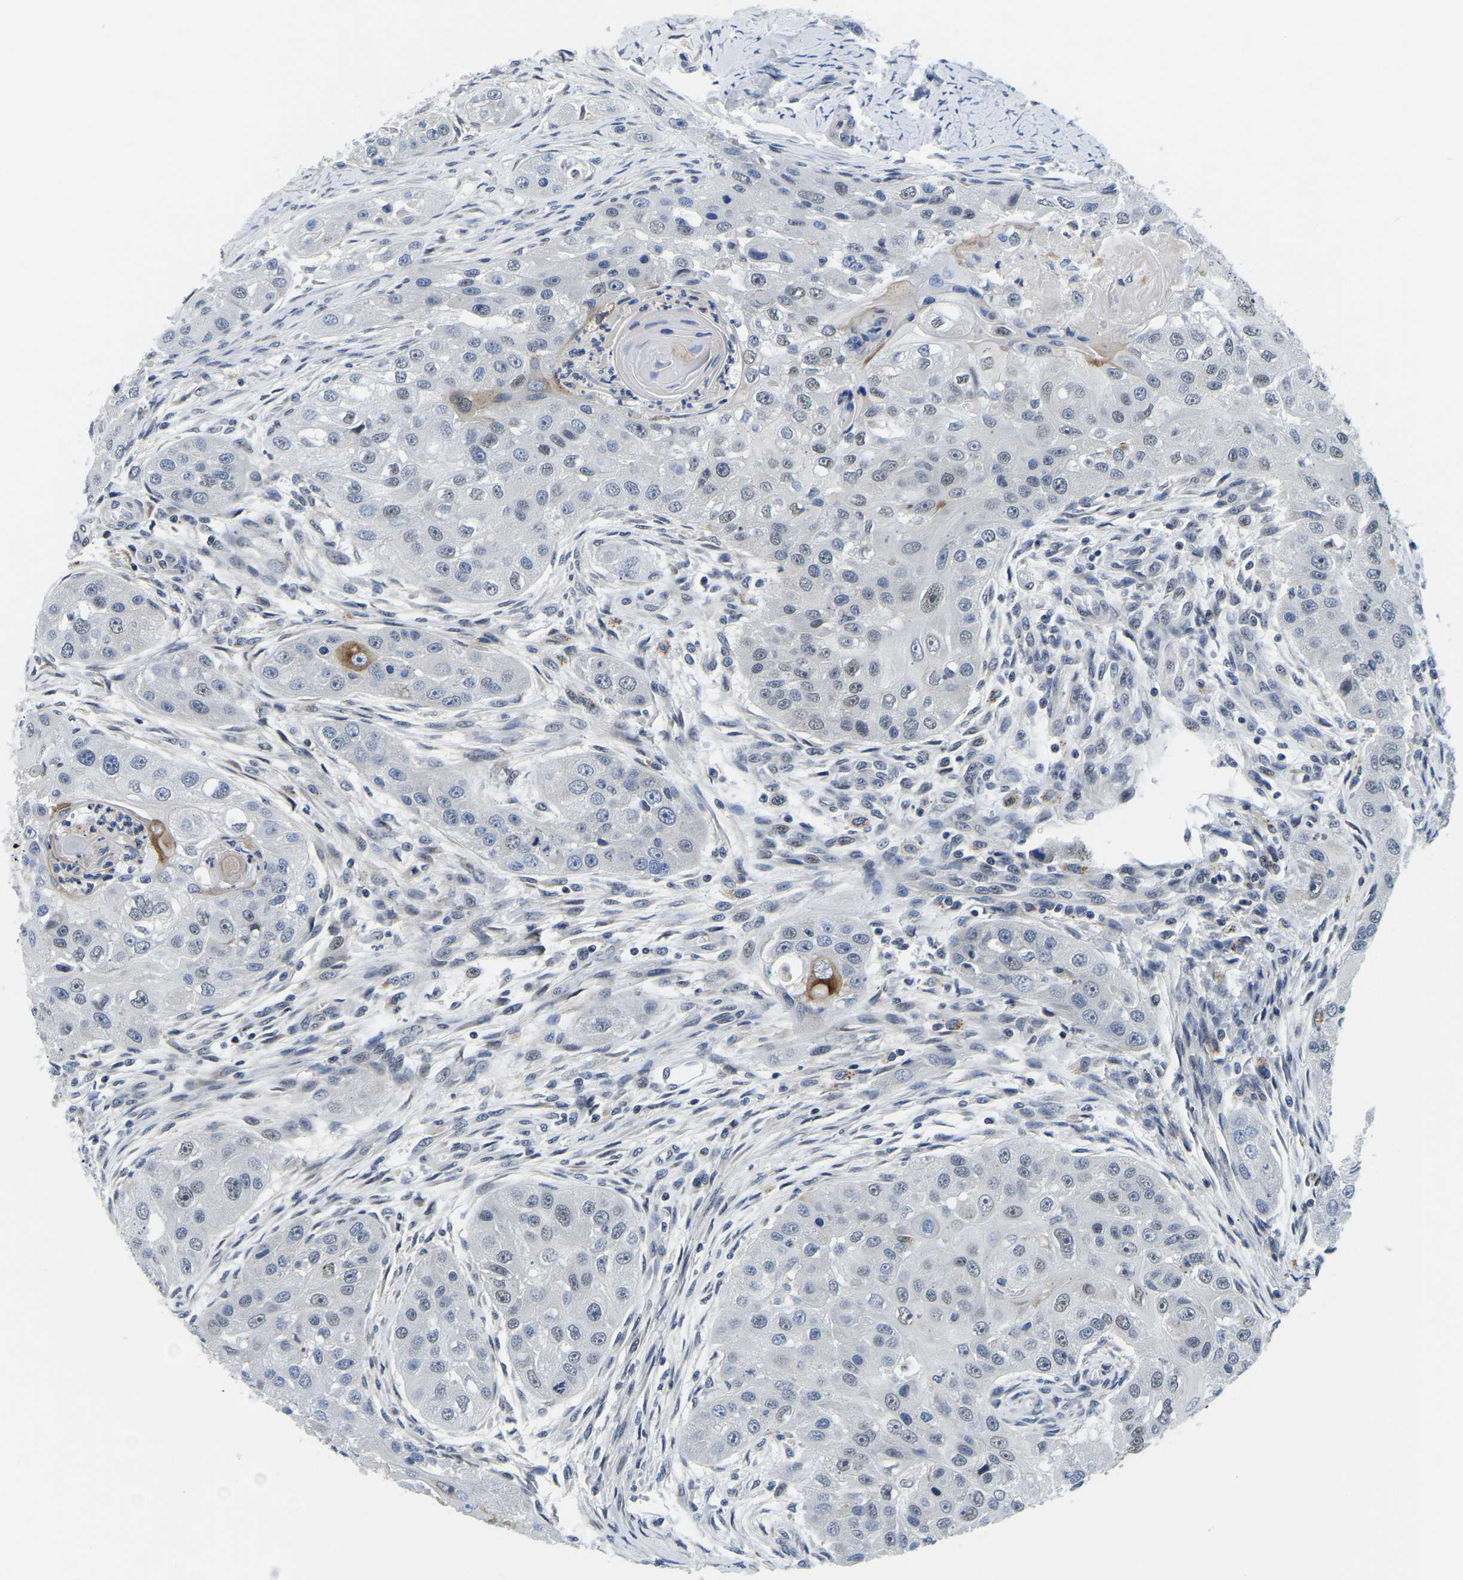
{"staining": {"intensity": "moderate", "quantity": "<25%", "location": "cytoplasmic/membranous"}, "tissue": "head and neck cancer", "cell_type": "Tumor cells", "image_type": "cancer", "snomed": [{"axis": "morphology", "description": "Normal tissue, NOS"}, {"axis": "morphology", "description": "Squamous cell carcinoma, NOS"}, {"axis": "topography", "description": "Skeletal muscle"}, {"axis": "topography", "description": "Head-Neck"}], "caption": "Head and neck squamous cell carcinoma stained for a protein shows moderate cytoplasmic/membranous positivity in tumor cells. (DAB (3,3'-diaminobenzidine) = brown stain, brightfield microscopy at high magnification).", "gene": "POLDIP3", "patient": {"sex": "male", "age": 51}}